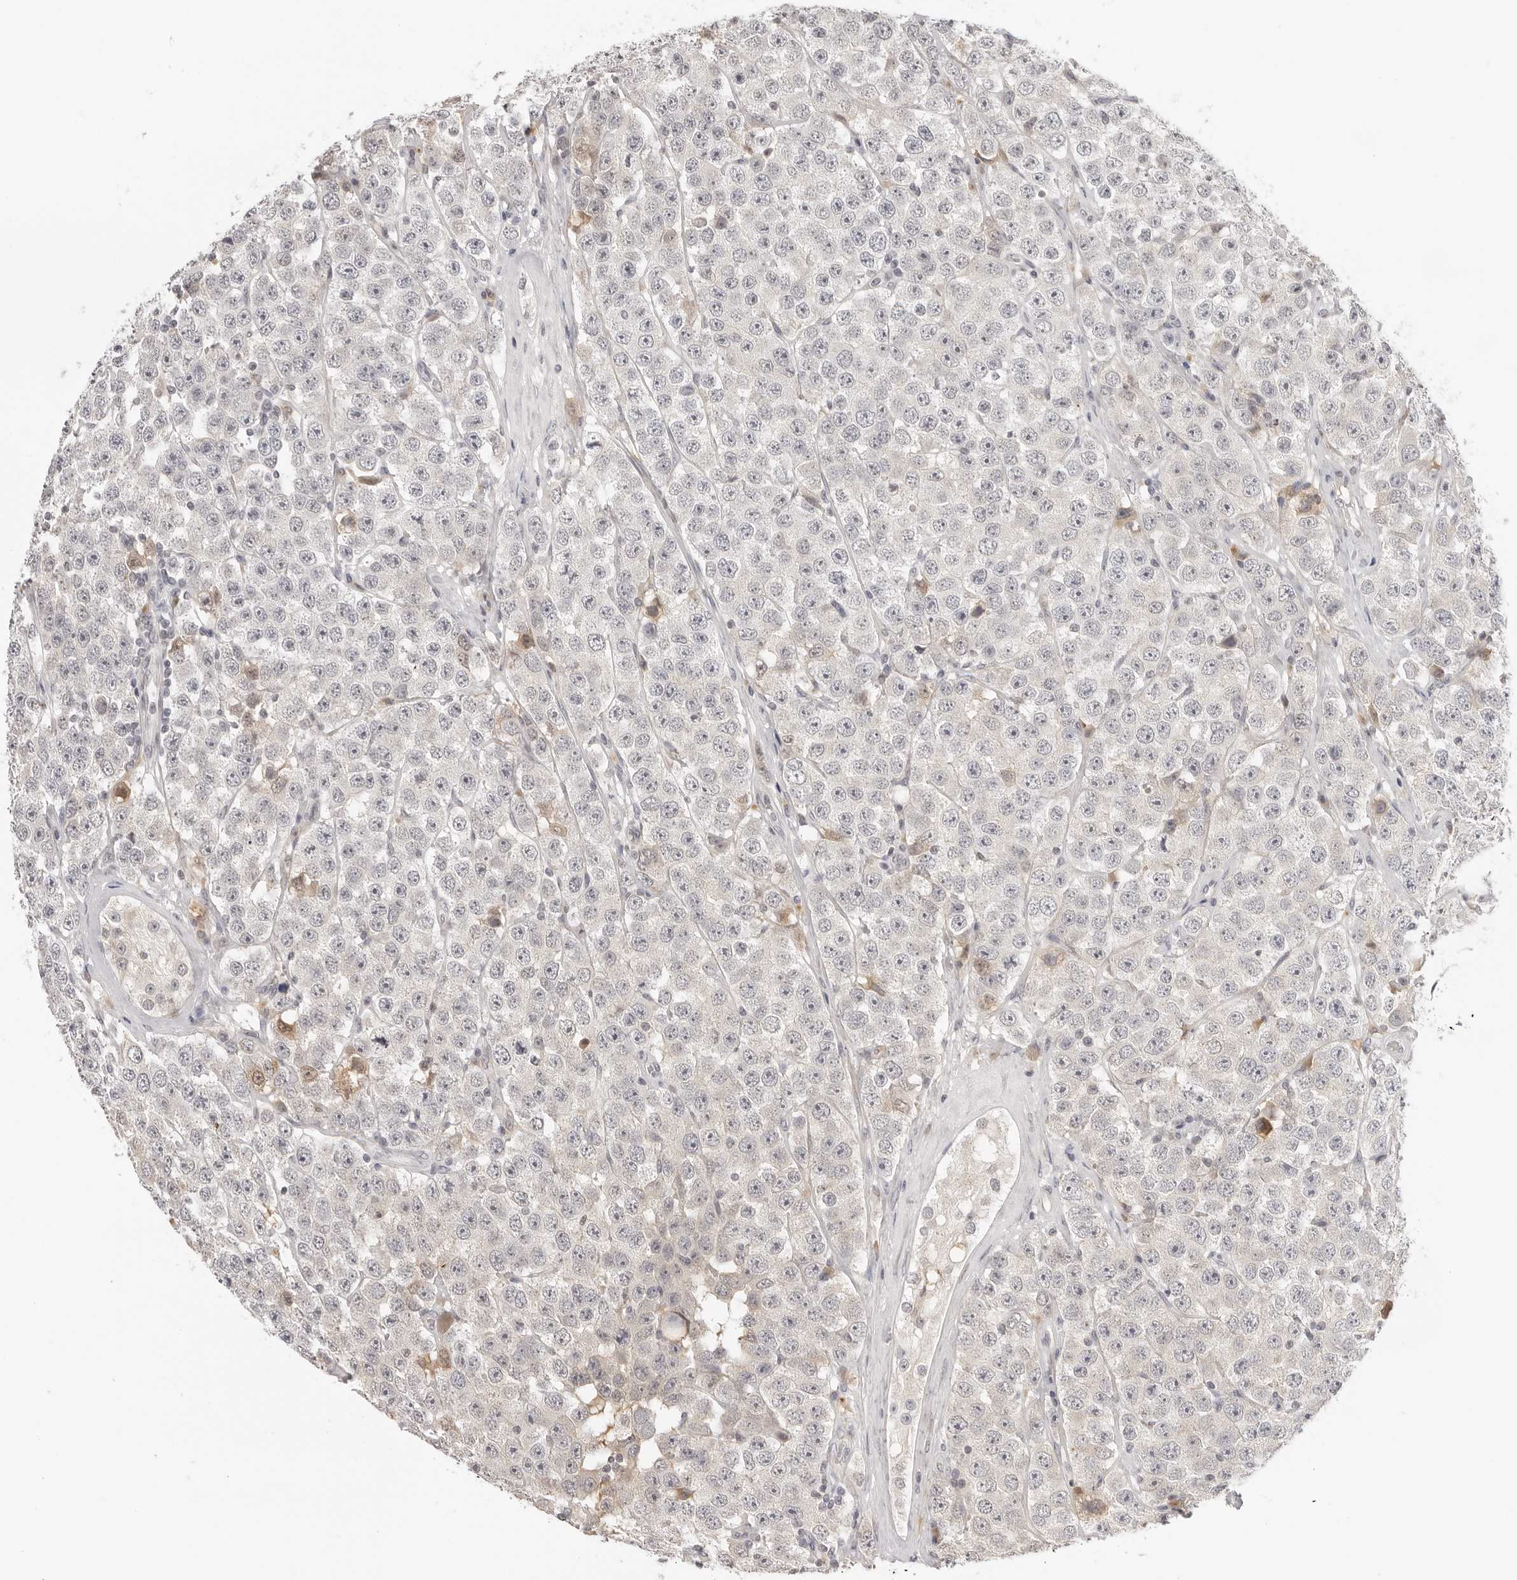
{"staining": {"intensity": "moderate", "quantity": "<25%", "location": "cytoplasmic/membranous"}, "tissue": "testis cancer", "cell_type": "Tumor cells", "image_type": "cancer", "snomed": [{"axis": "morphology", "description": "Seminoma, NOS"}, {"axis": "topography", "description": "Testis"}], "caption": "Immunohistochemical staining of testis seminoma displays moderate cytoplasmic/membranous protein staining in about <25% of tumor cells. The staining was performed using DAB (3,3'-diaminobenzidine), with brown indicating positive protein expression. Nuclei are stained blue with hematoxylin.", "gene": "STRADB", "patient": {"sex": "male", "age": 28}}